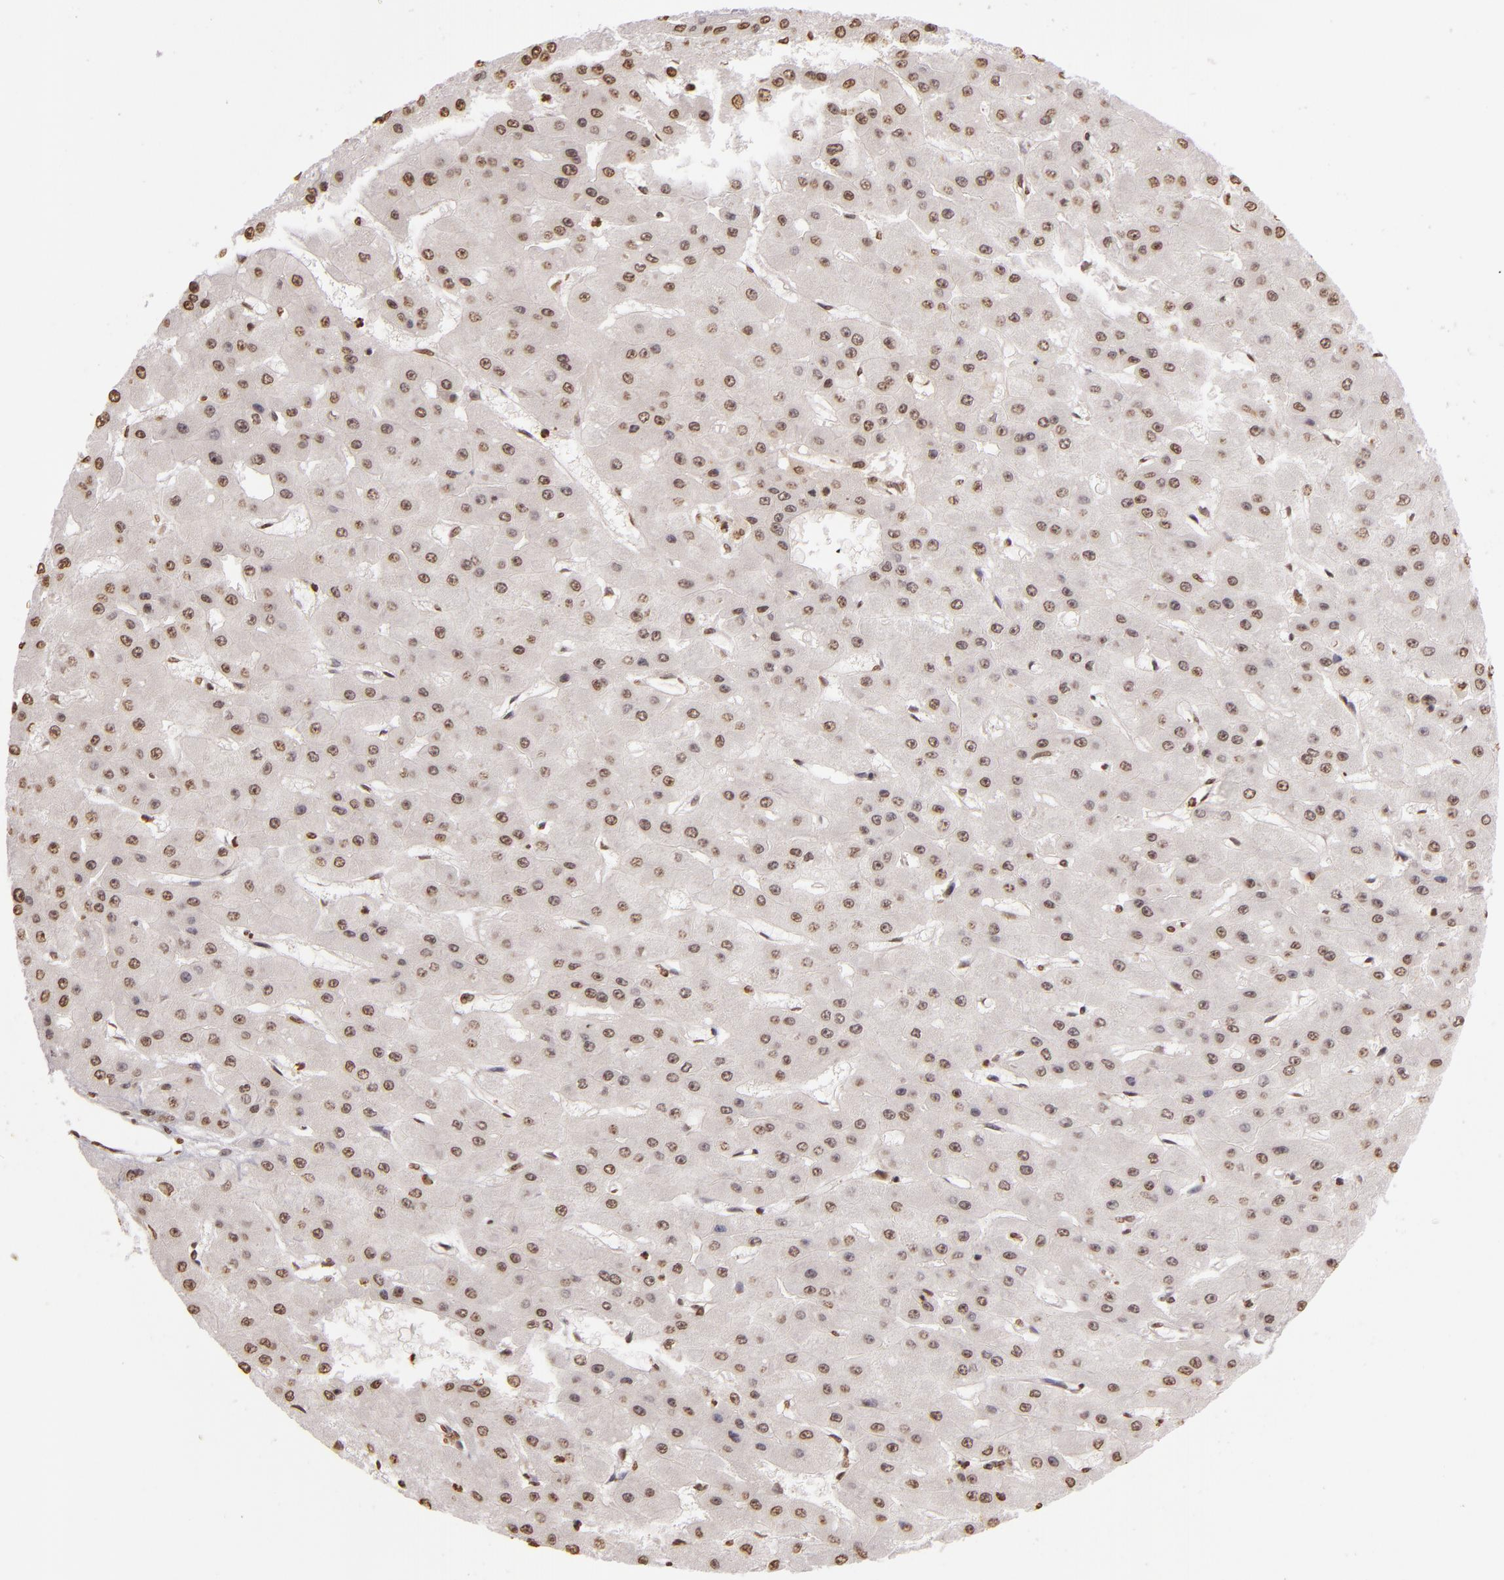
{"staining": {"intensity": "weak", "quantity": "25%-75%", "location": "nuclear"}, "tissue": "liver cancer", "cell_type": "Tumor cells", "image_type": "cancer", "snomed": [{"axis": "morphology", "description": "Carcinoma, Hepatocellular, NOS"}, {"axis": "topography", "description": "Liver"}], "caption": "An image of human liver hepatocellular carcinoma stained for a protein reveals weak nuclear brown staining in tumor cells.", "gene": "THRB", "patient": {"sex": "female", "age": 52}}